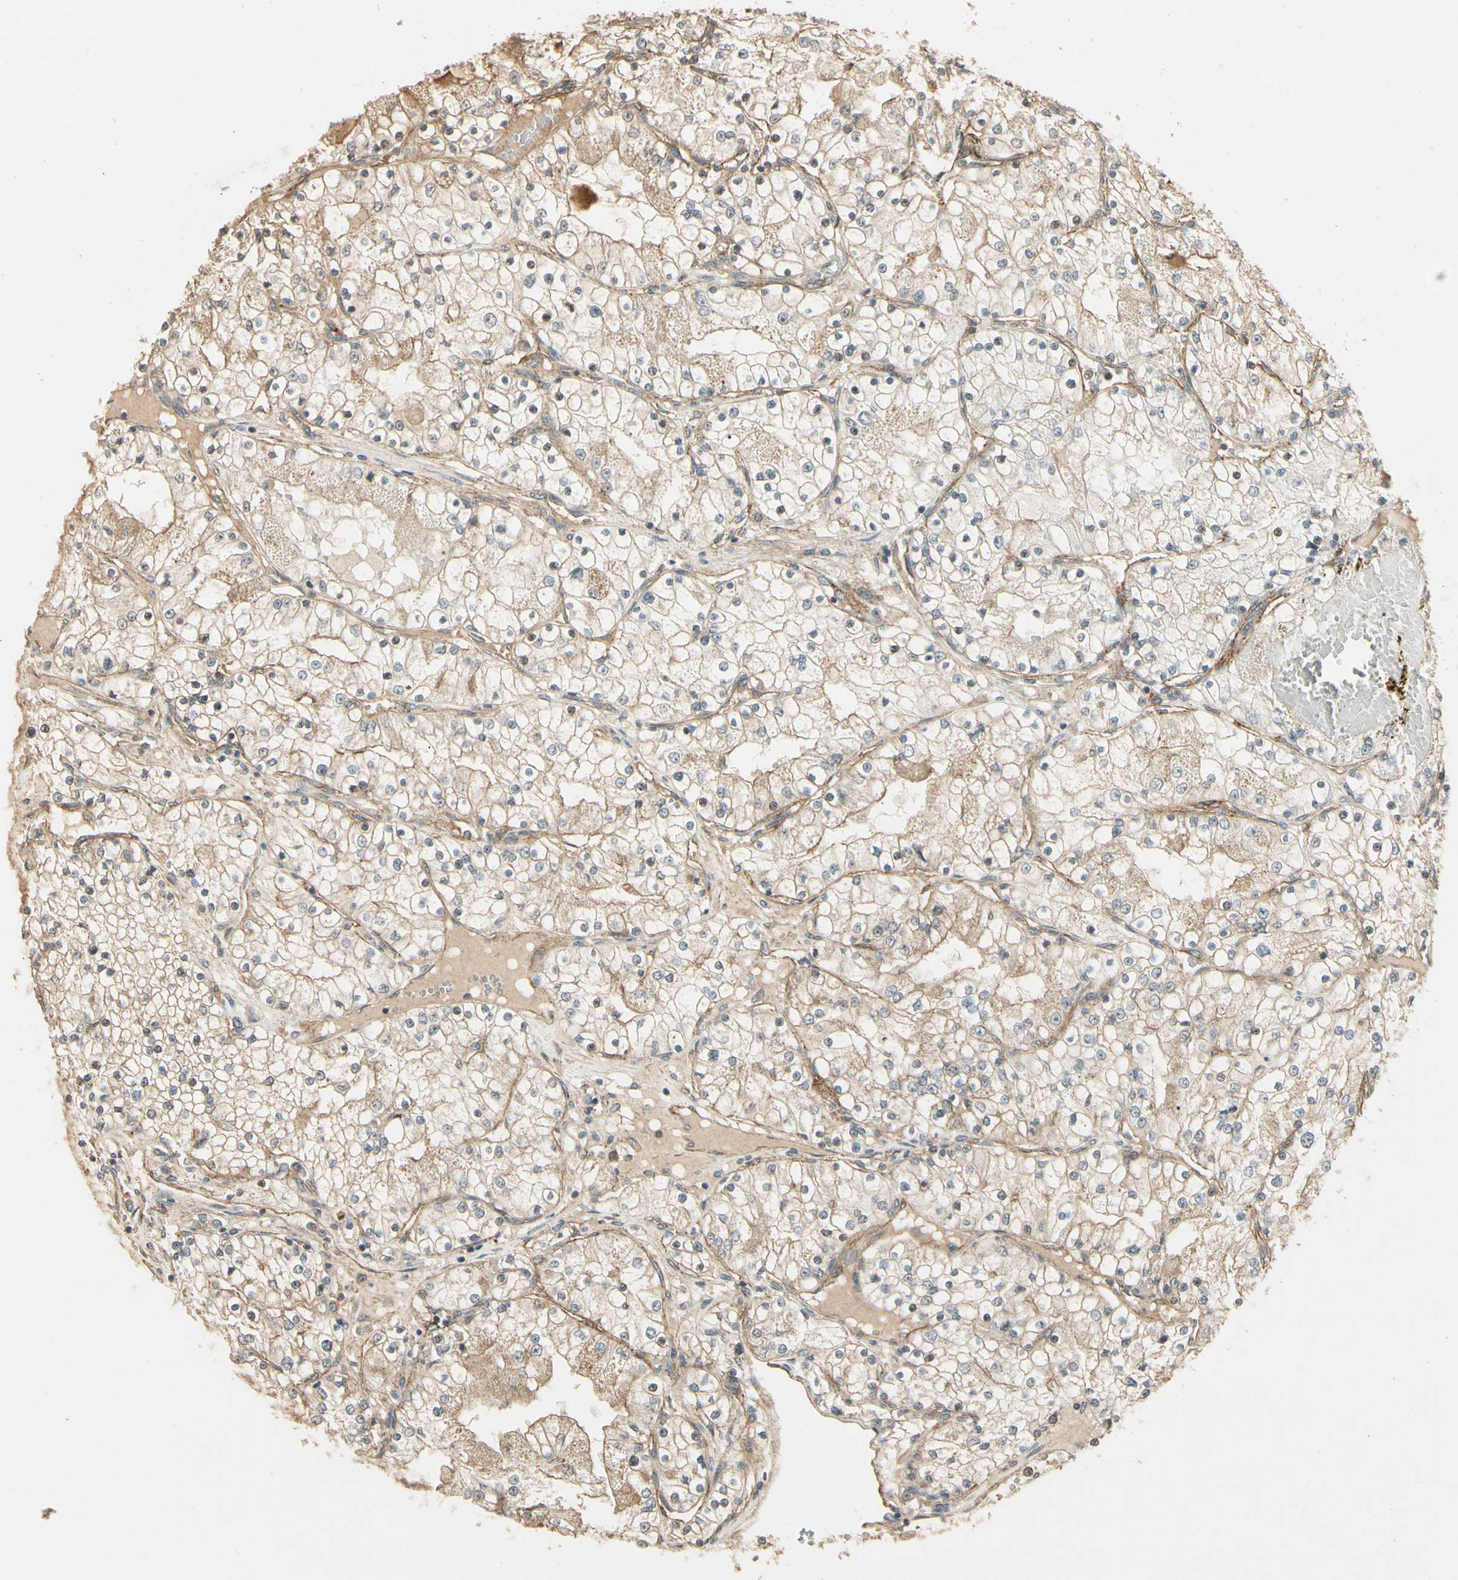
{"staining": {"intensity": "weak", "quantity": ">75%", "location": "cytoplasmic/membranous"}, "tissue": "renal cancer", "cell_type": "Tumor cells", "image_type": "cancer", "snomed": [{"axis": "morphology", "description": "Adenocarcinoma, NOS"}, {"axis": "topography", "description": "Kidney"}], "caption": "Tumor cells display low levels of weak cytoplasmic/membranous positivity in about >75% of cells in human renal adenocarcinoma. (Stains: DAB in brown, nuclei in blue, Microscopy: brightfield microscopy at high magnification).", "gene": "RNF180", "patient": {"sex": "male", "age": 68}}